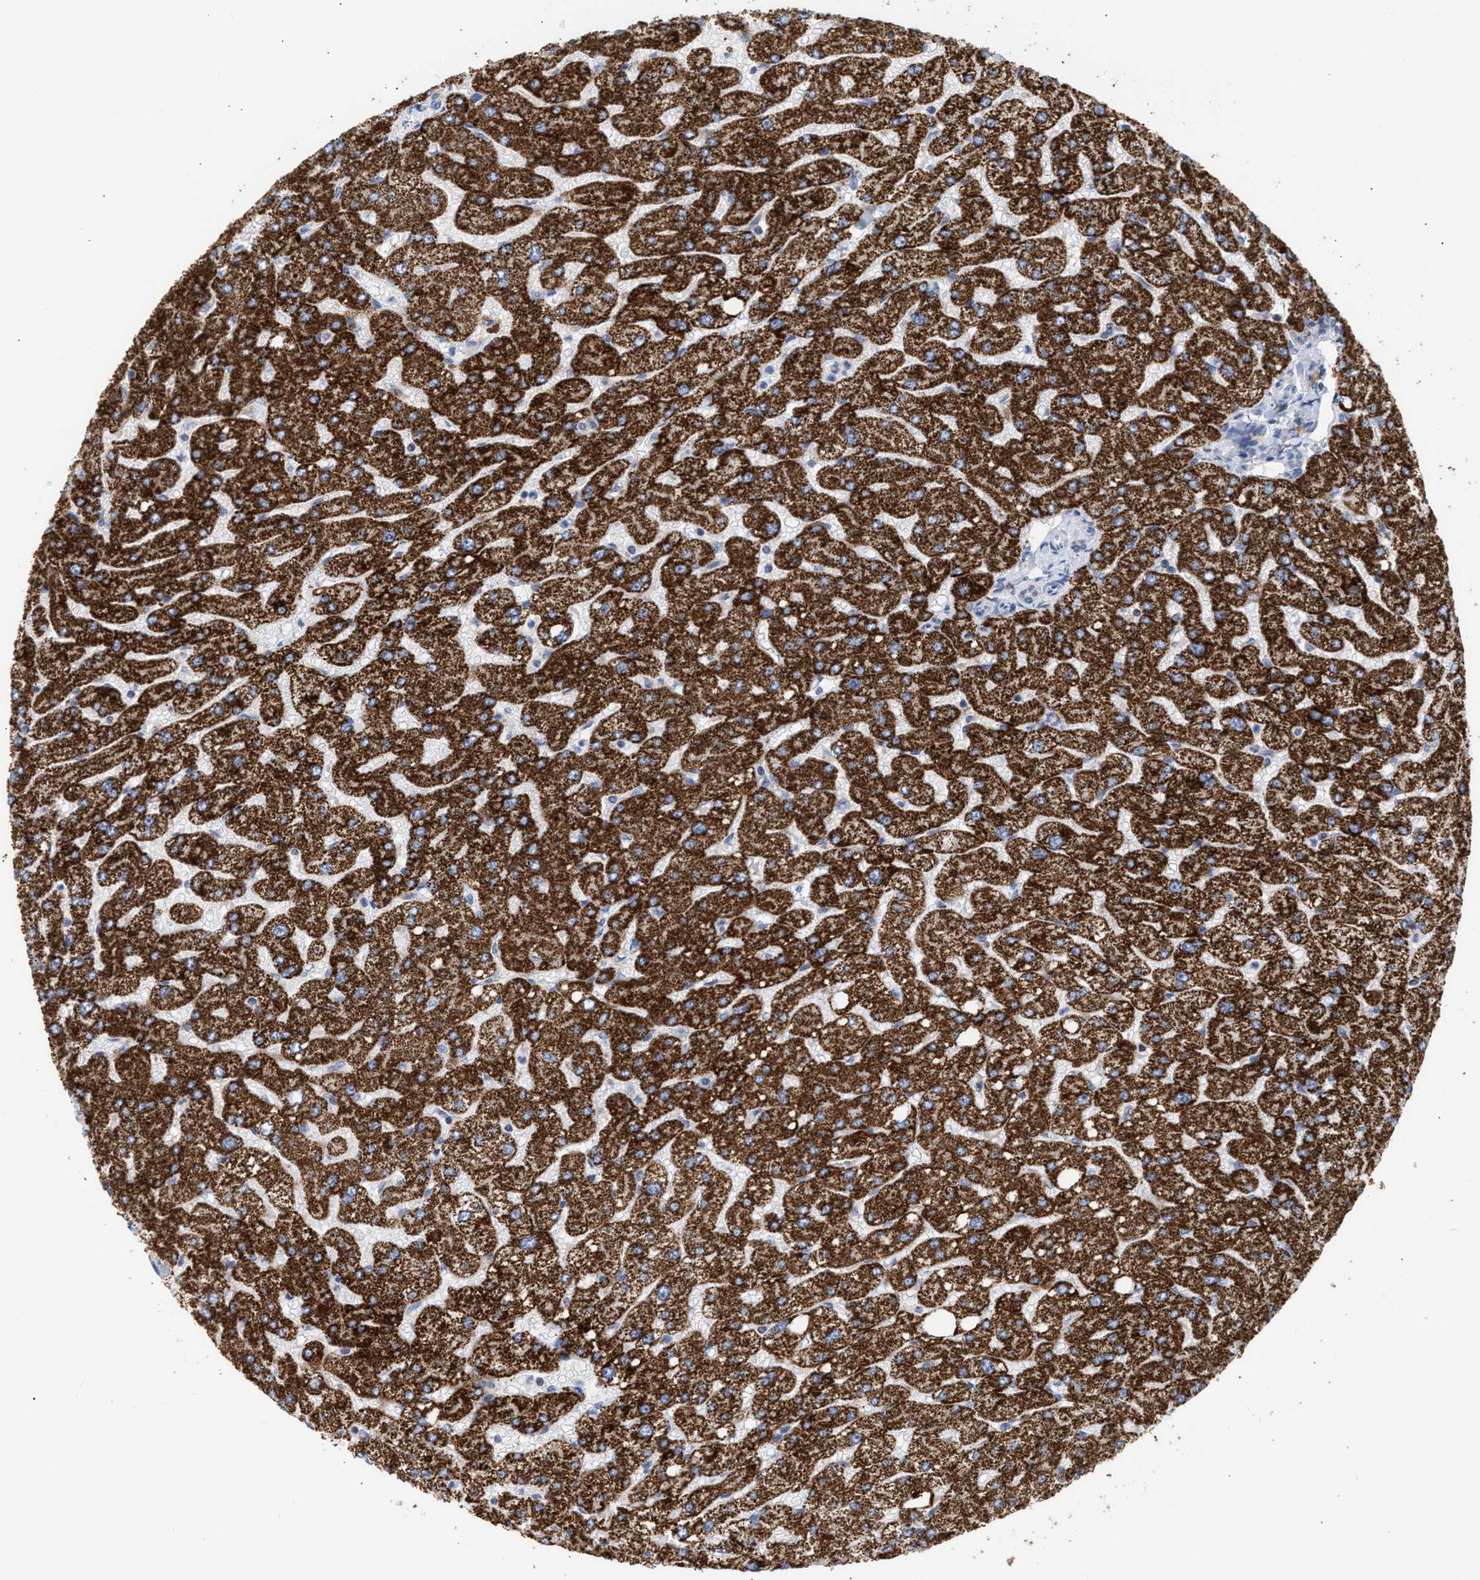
{"staining": {"intensity": "weak", "quantity": "25%-75%", "location": "cytoplasmic/membranous"}, "tissue": "liver", "cell_type": "Cholangiocytes", "image_type": "normal", "snomed": [{"axis": "morphology", "description": "Normal tissue, NOS"}, {"axis": "topography", "description": "Liver"}], "caption": "Protein analysis of normal liver demonstrates weak cytoplasmic/membranous expression in approximately 25%-75% of cholangiocytes.", "gene": "ACOT13", "patient": {"sex": "male", "age": 55}}